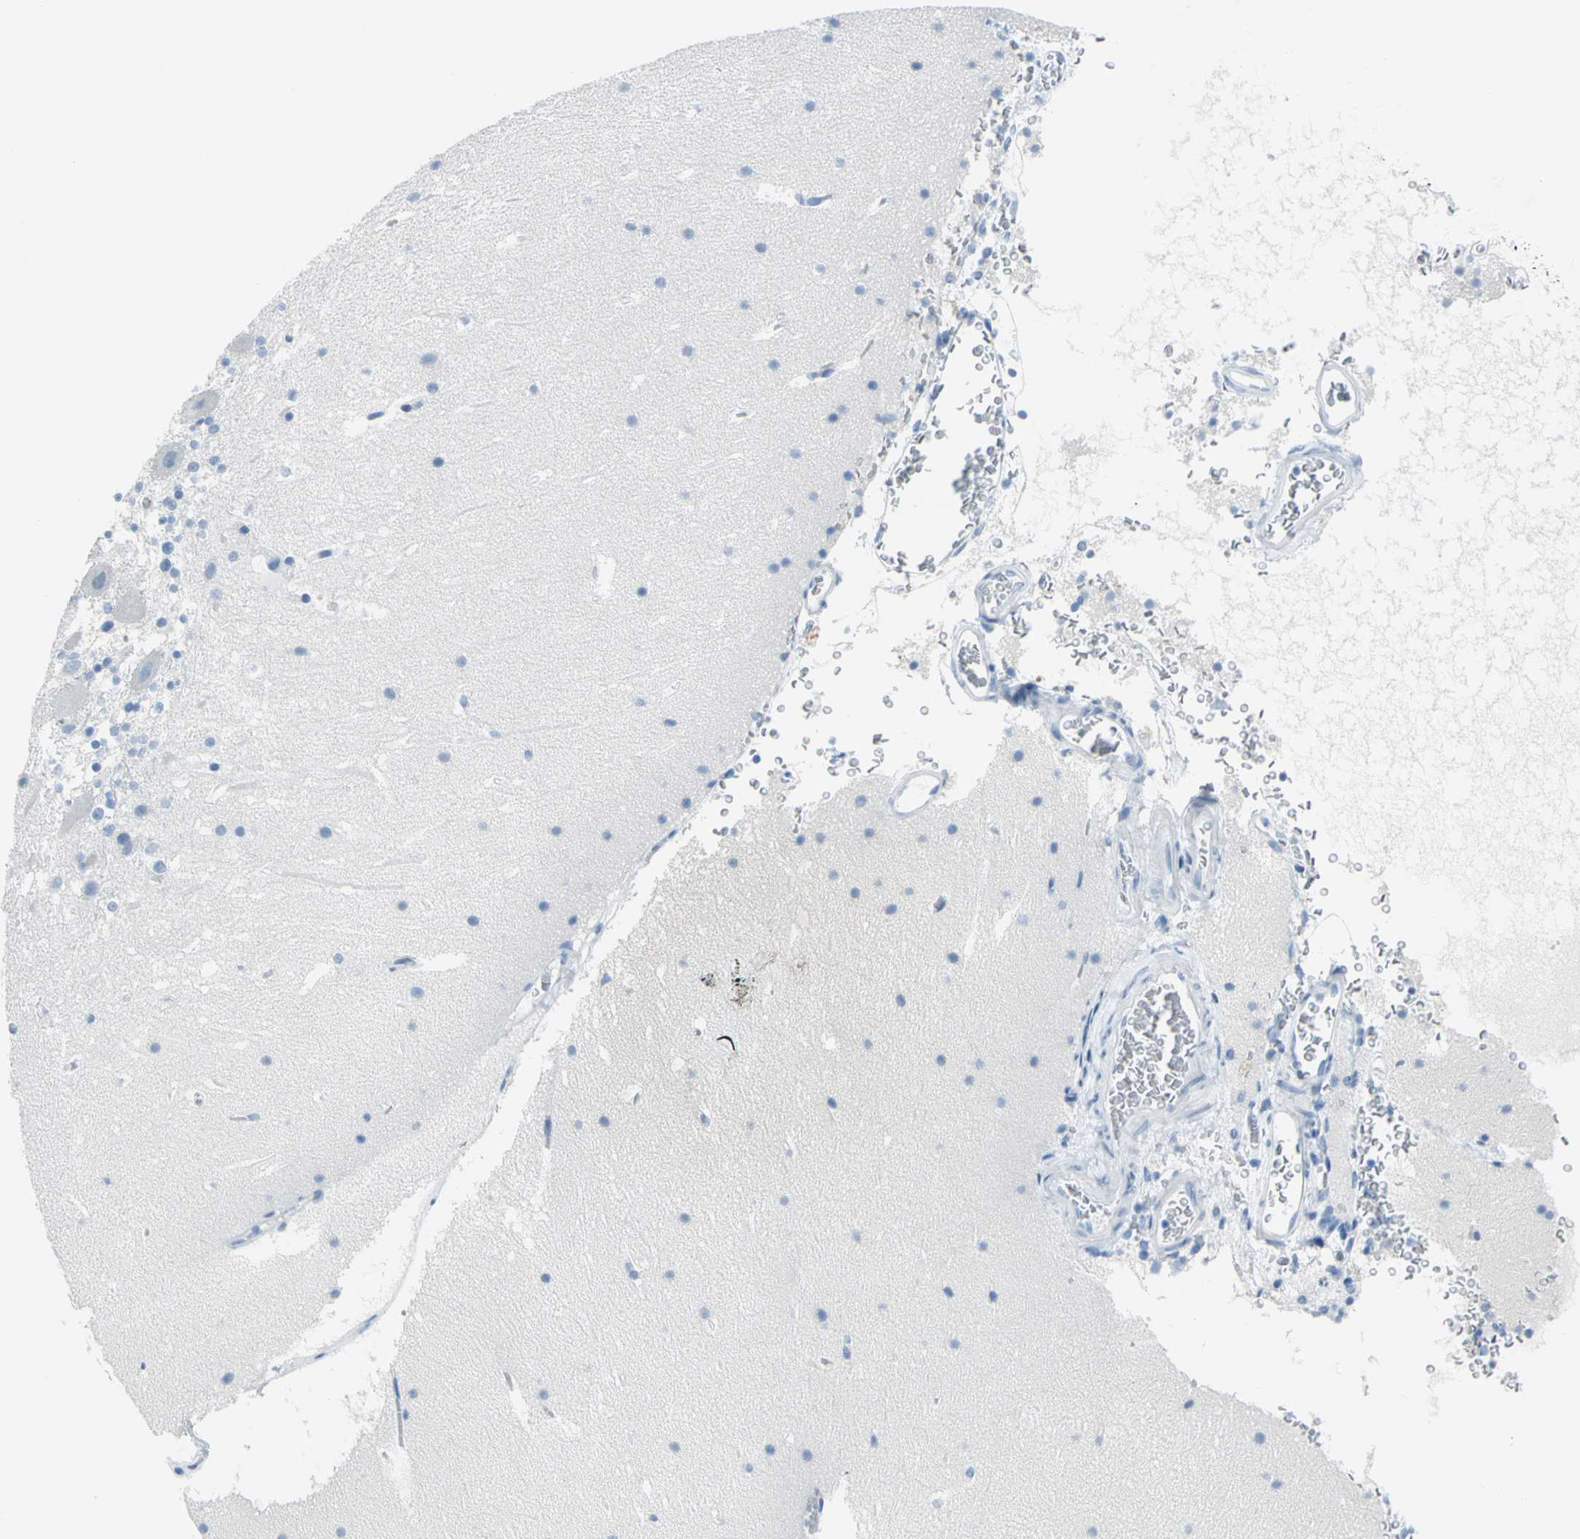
{"staining": {"intensity": "negative", "quantity": "none", "location": "none"}, "tissue": "cerebellum", "cell_type": "Cells in granular layer", "image_type": "normal", "snomed": [{"axis": "morphology", "description": "Normal tissue, NOS"}, {"axis": "topography", "description": "Cerebellum"}], "caption": "The image reveals no significant expression in cells in granular layer of cerebellum.", "gene": "PKLR", "patient": {"sex": "male", "age": 45}}